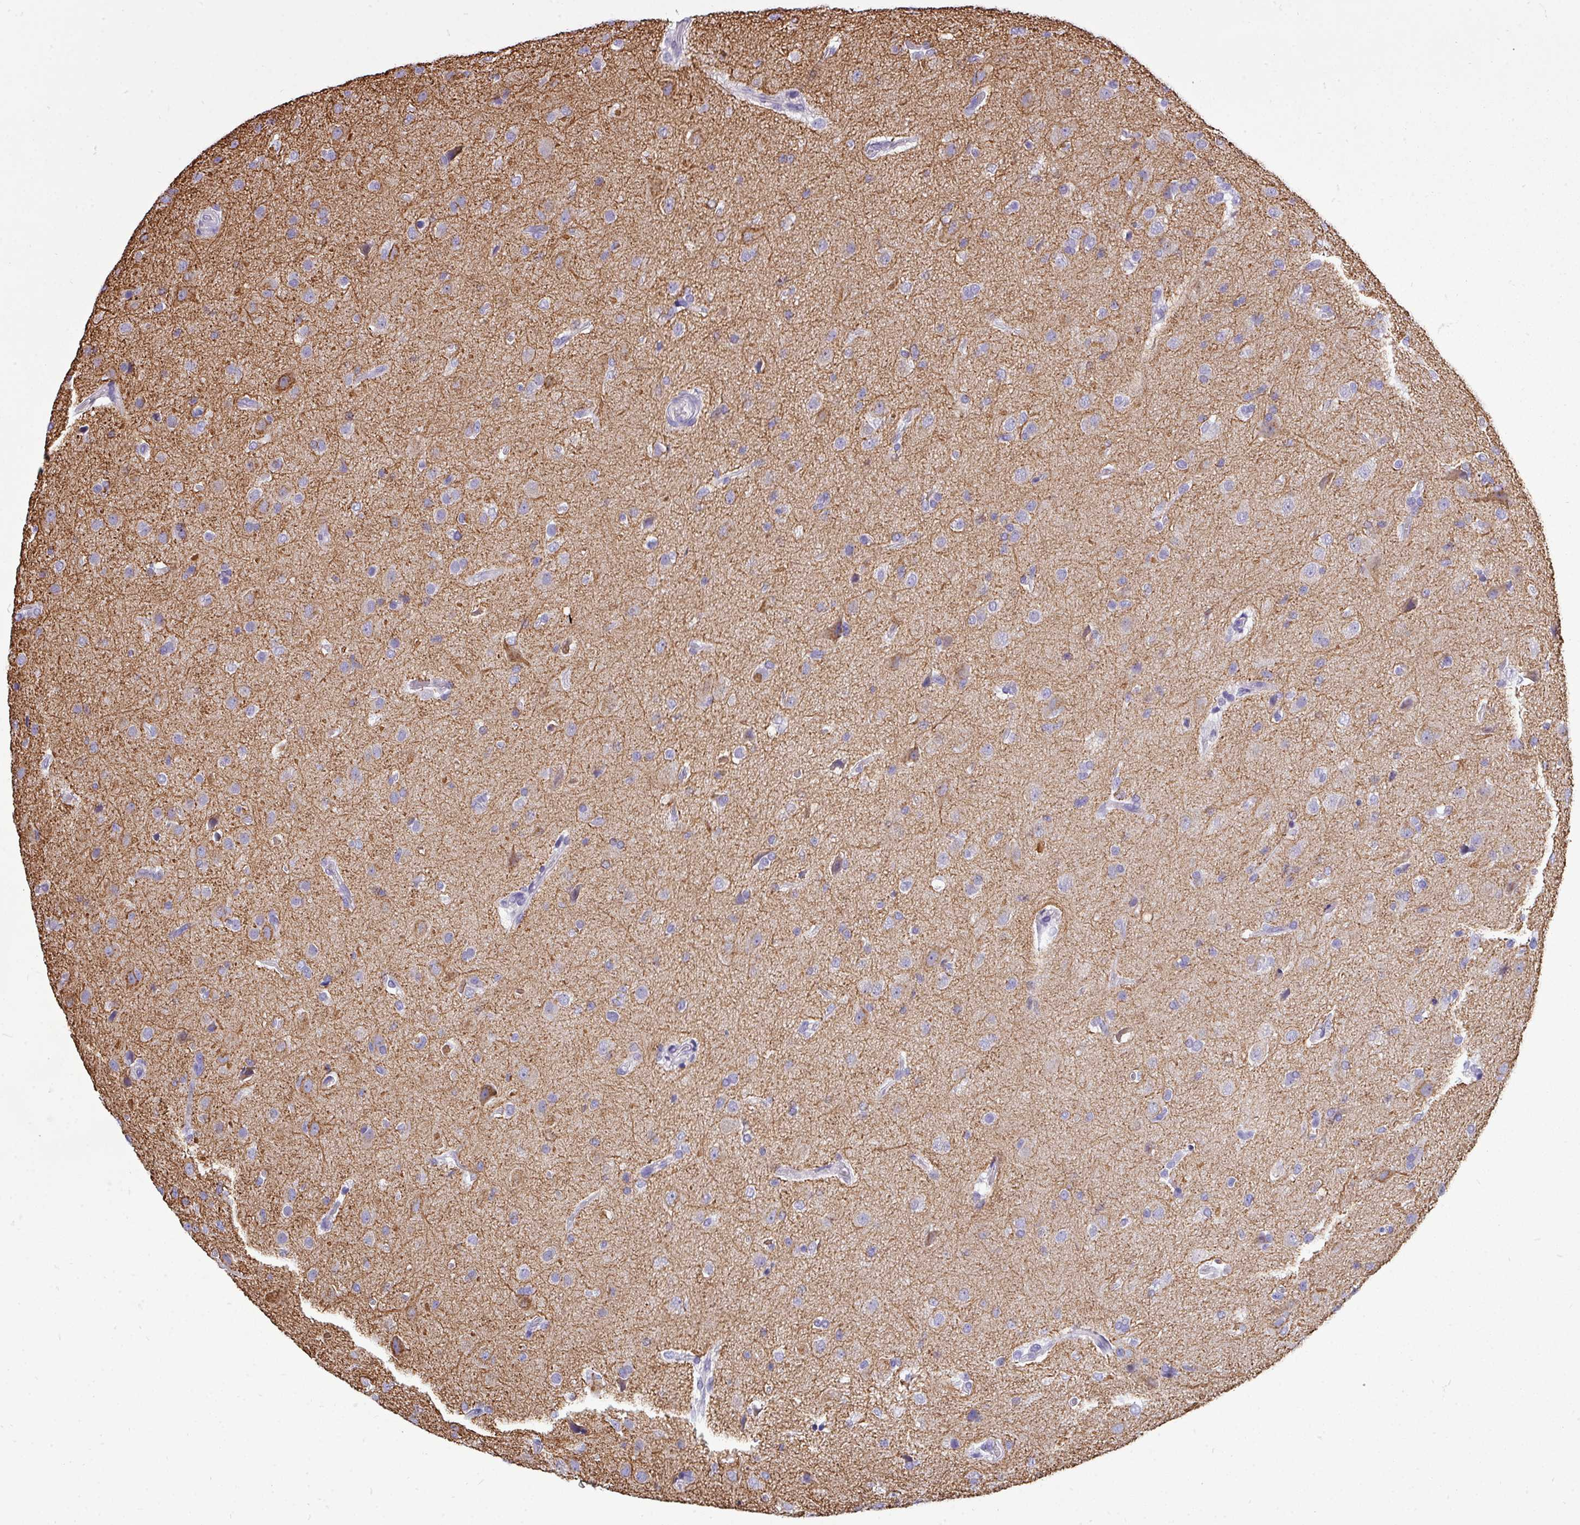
{"staining": {"intensity": "negative", "quantity": "none", "location": "none"}, "tissue": "glioma", "cell_type": "Tumor cells", "image_type": "cancer", "snomed": [{"axis": "morphology", "description": "Glioma, malignant, High grade"}, {"axis": "topography", "description": "Brain"}], "caption": "This is an IHC photomicrograph of human glioma. There is no positivity in tumor cells.", "gene": "DNAAF9", "patient": {"sex": "male", "age": 33}}